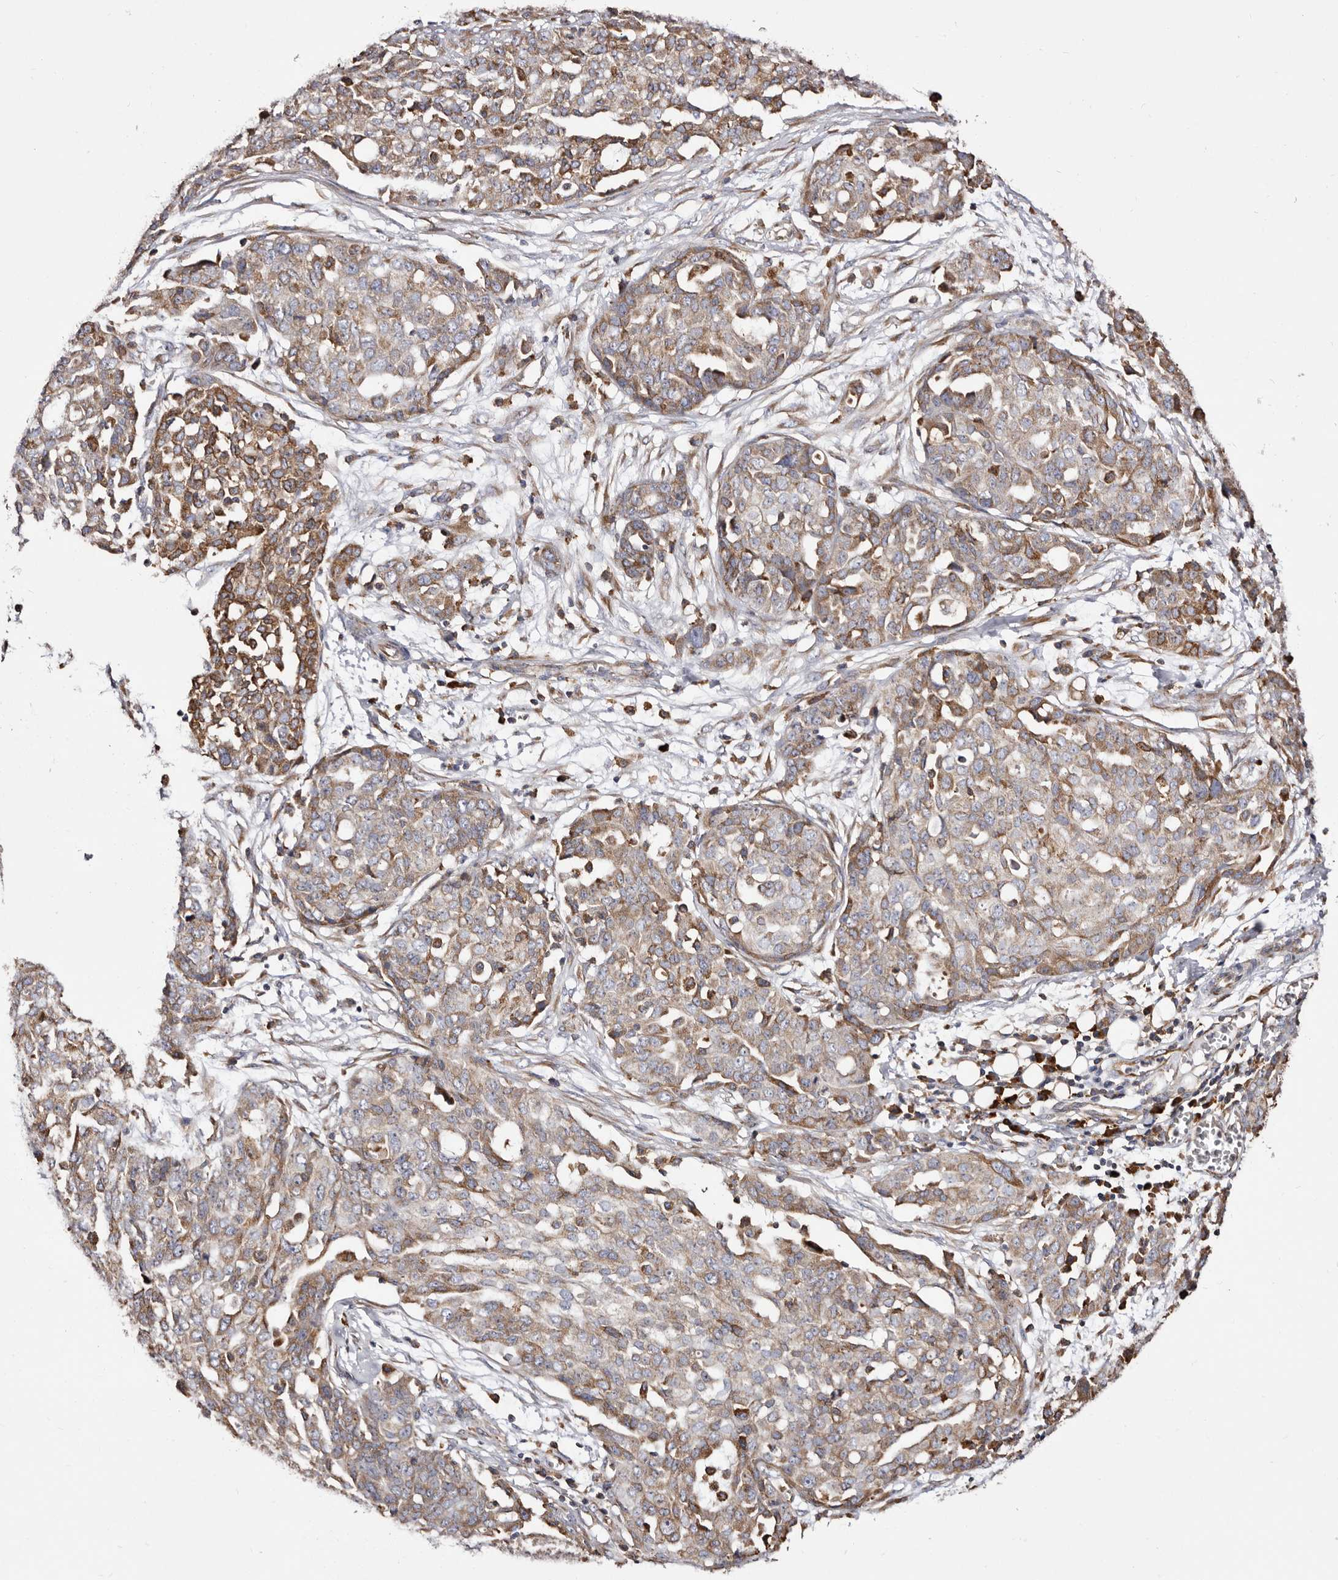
{"staining": {"intensity": "moderate", "quantity": ">75%", "location": "cytoplasmic/membranous"}, "tissue": "ovarian cancer", "cell_type": "Tumor cells", "image_type": "cancer", "snomed": [{"axis": "morphology", "description": "Cystadenocarcinoma, serous, NOS"}, {"axis": "topography", "description": "Soft tissue"}, {"axis": "topography", "description": "Ovary"}], "caption": "High-power microscopy captured an immunohistochemistry (IHC) photomicrograph of serous cystadenocarcinoma (ovarian), revealing moderate cytoplasmic/membranous expression in approximately >75% of tumor cells.", "gene": "ACBD6", "patient": {"sex": "female", "age": 57}}